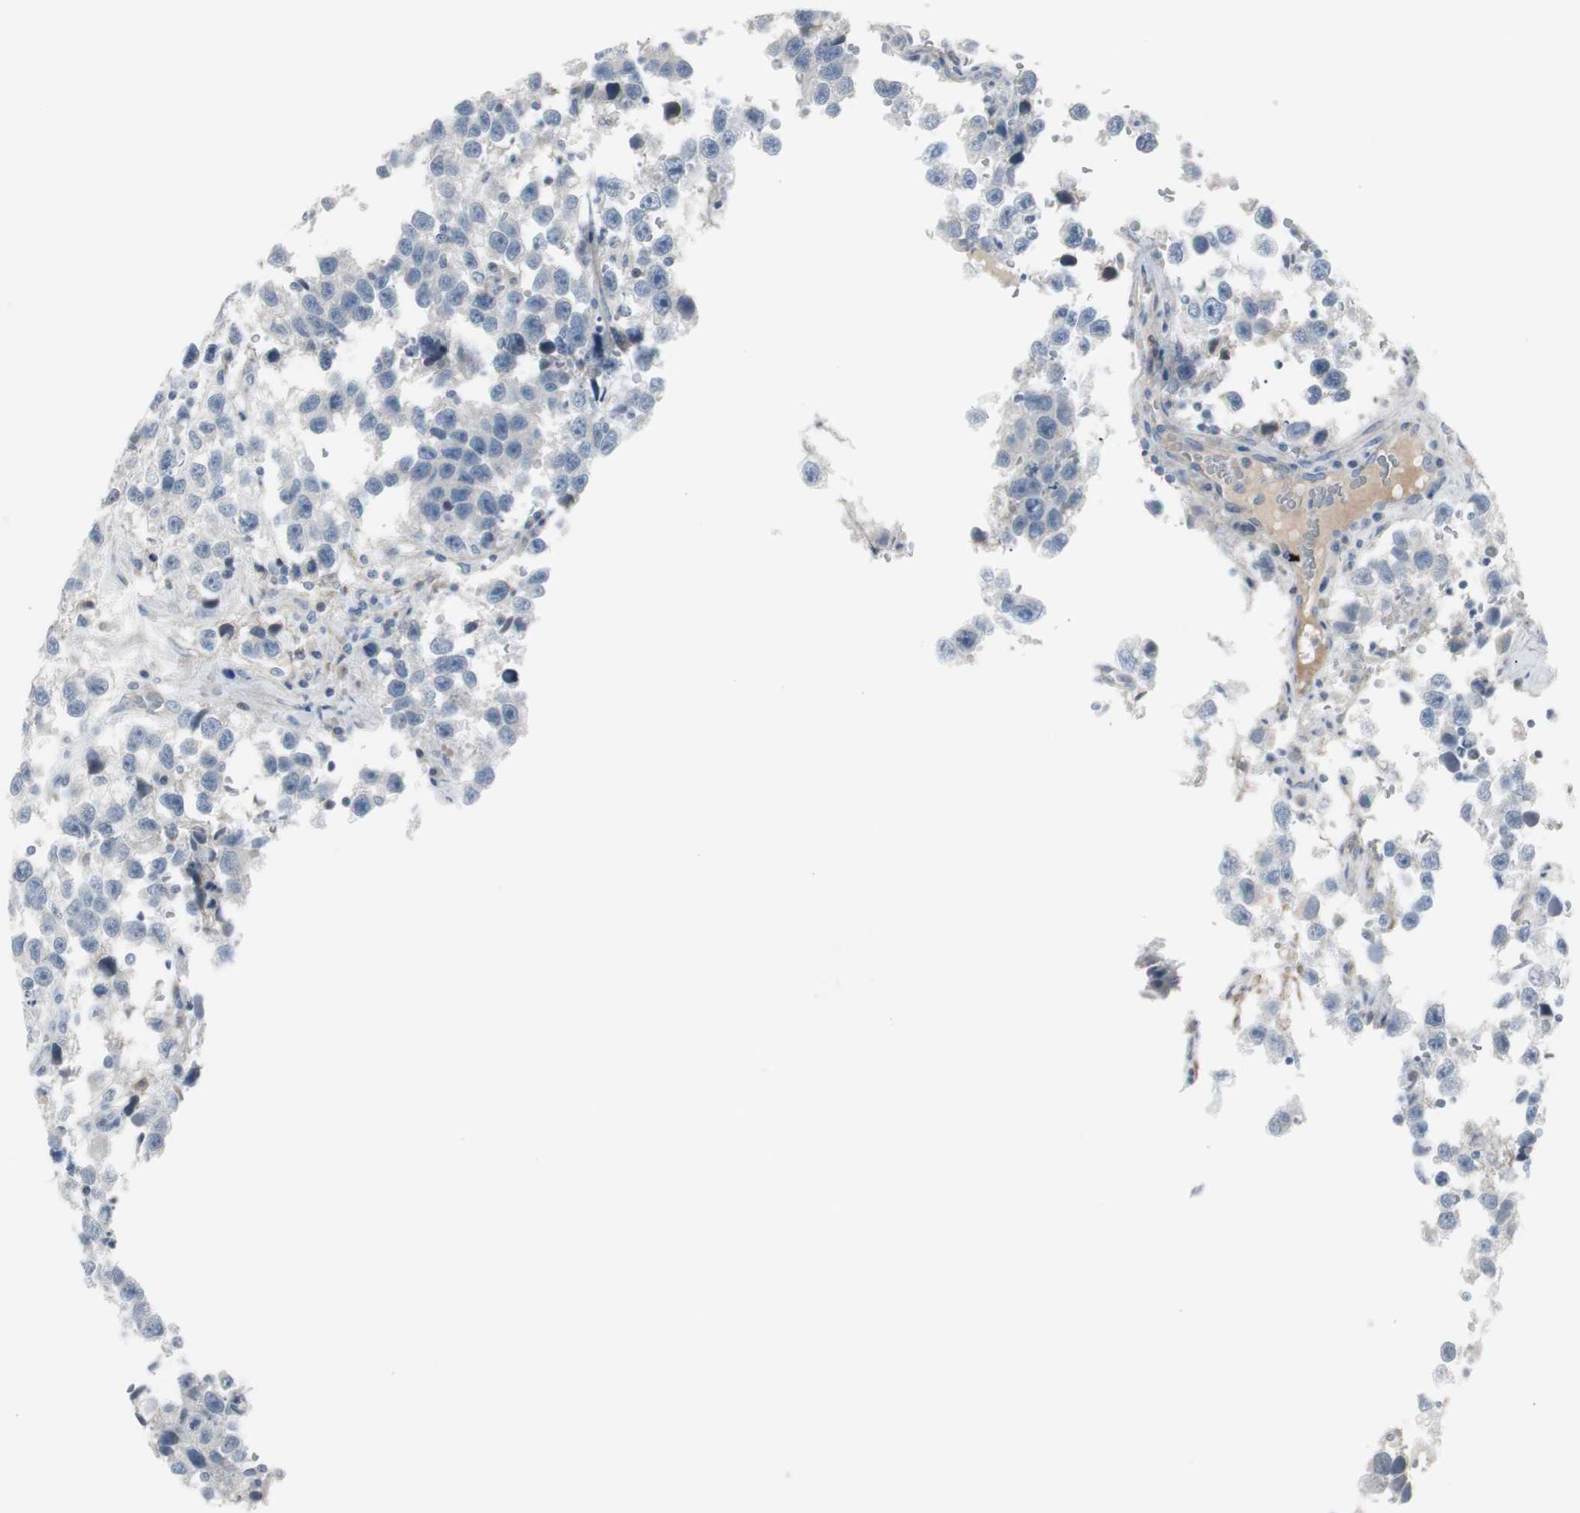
{"staining": {"intensity": "negative", "quantity": "none", "location": "none"}, "tissue": "testis cancer", "cell_type": "Tumor cells", "image_type": "cancer", "snomed": [{"axis": "morphology", "description": "Seminoma, NOS"}, {"axis": "topography", "description": "Testis"}], "caption": "Immunohistochemical staining of seminoma (testis) shows no significant positivity in tumor cells. The staining was performed using DAB (3,3'-diaminobenzidine) to visualize the protein expression in brown, while the nuclei were stained in blue with hematoxylin (Magnification: 20x).", "gene": "CACNA2D1", "patient": {"sex": "male", "age": 33}}